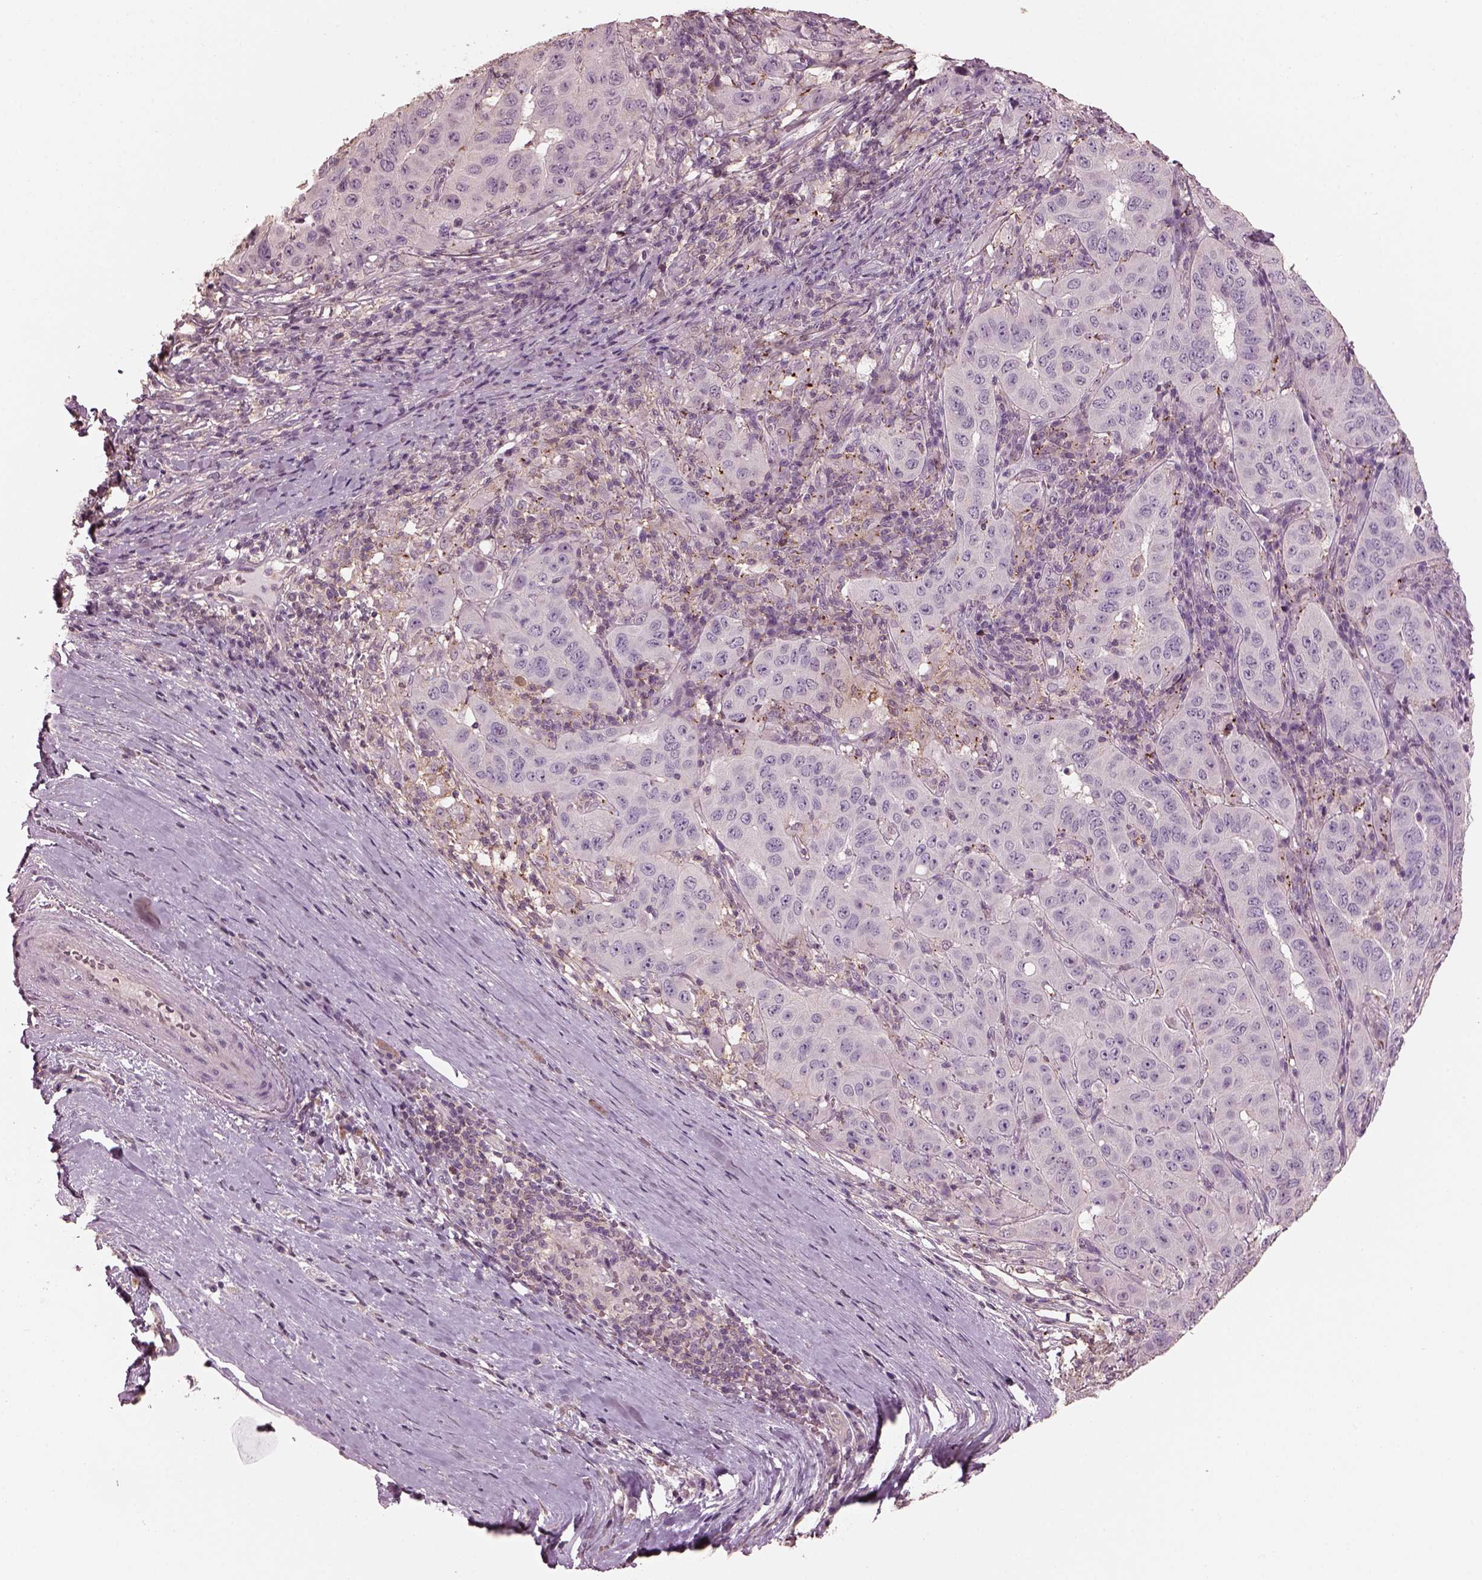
{"staining": {"intensity": "negative", "quantity": "none", "location": "none"}, "tissue": "pancreatic cancer", "cell_type": "Tumor cells", "image_type": "cancer", "snomed": [{"axis": "morphology", "description": "Adenocarcinoma, NOS"}, {"axis": "topography", "description": "Pancreas"}], "caption": "Immunohistochemistry histopathology image of human pancreatic cancer stained for a protein (brown), which displays no staining in tumor cells.", "gene": "SRI", "patient": {"sex": "male", "age": 63}}